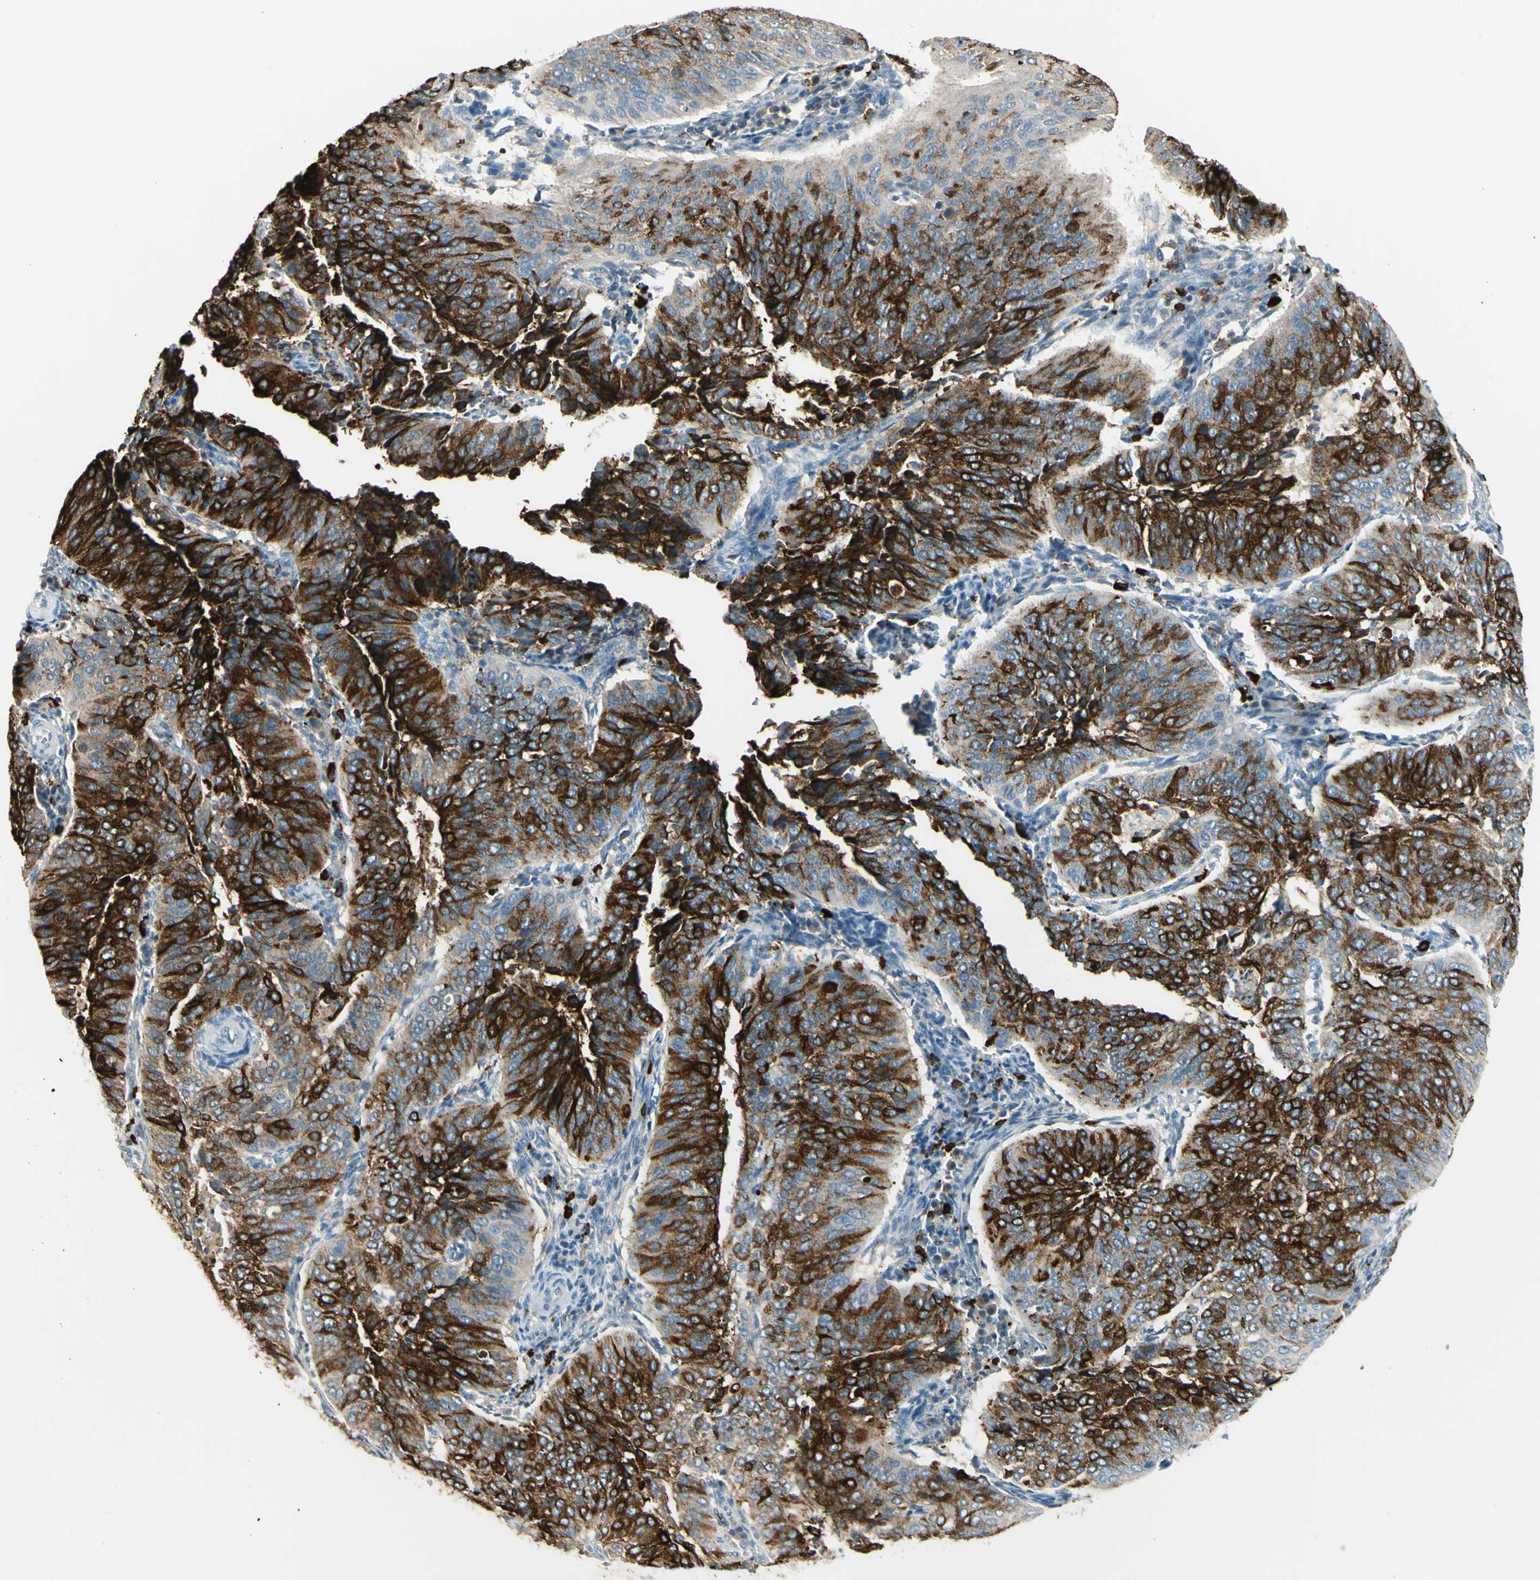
{"staining": {"intensity": "strong", "quantity": ">75%", "location": "cytoplasmic/membranous"}, "tissue": "cervical cancer", "cell_type": "Tumor cells", "image_type": "cancer", "snomed": [{"axis": "morphology", "description": "Normal tissue, NOS"}, {"axis": "morphology", "description": "Squamous cell carcinoma, NOS"}, {"axis": "topography", "description": "Cervix"}], "caption": "This is an image of immunohistochemistry (IHC) staining of cervical squamous cell carcinoma, which shows strong staining in the cytoplasmic/membranous of tumor cells.", "gene": "DLG4", "patient": {"sex": "female", "age": 39}}